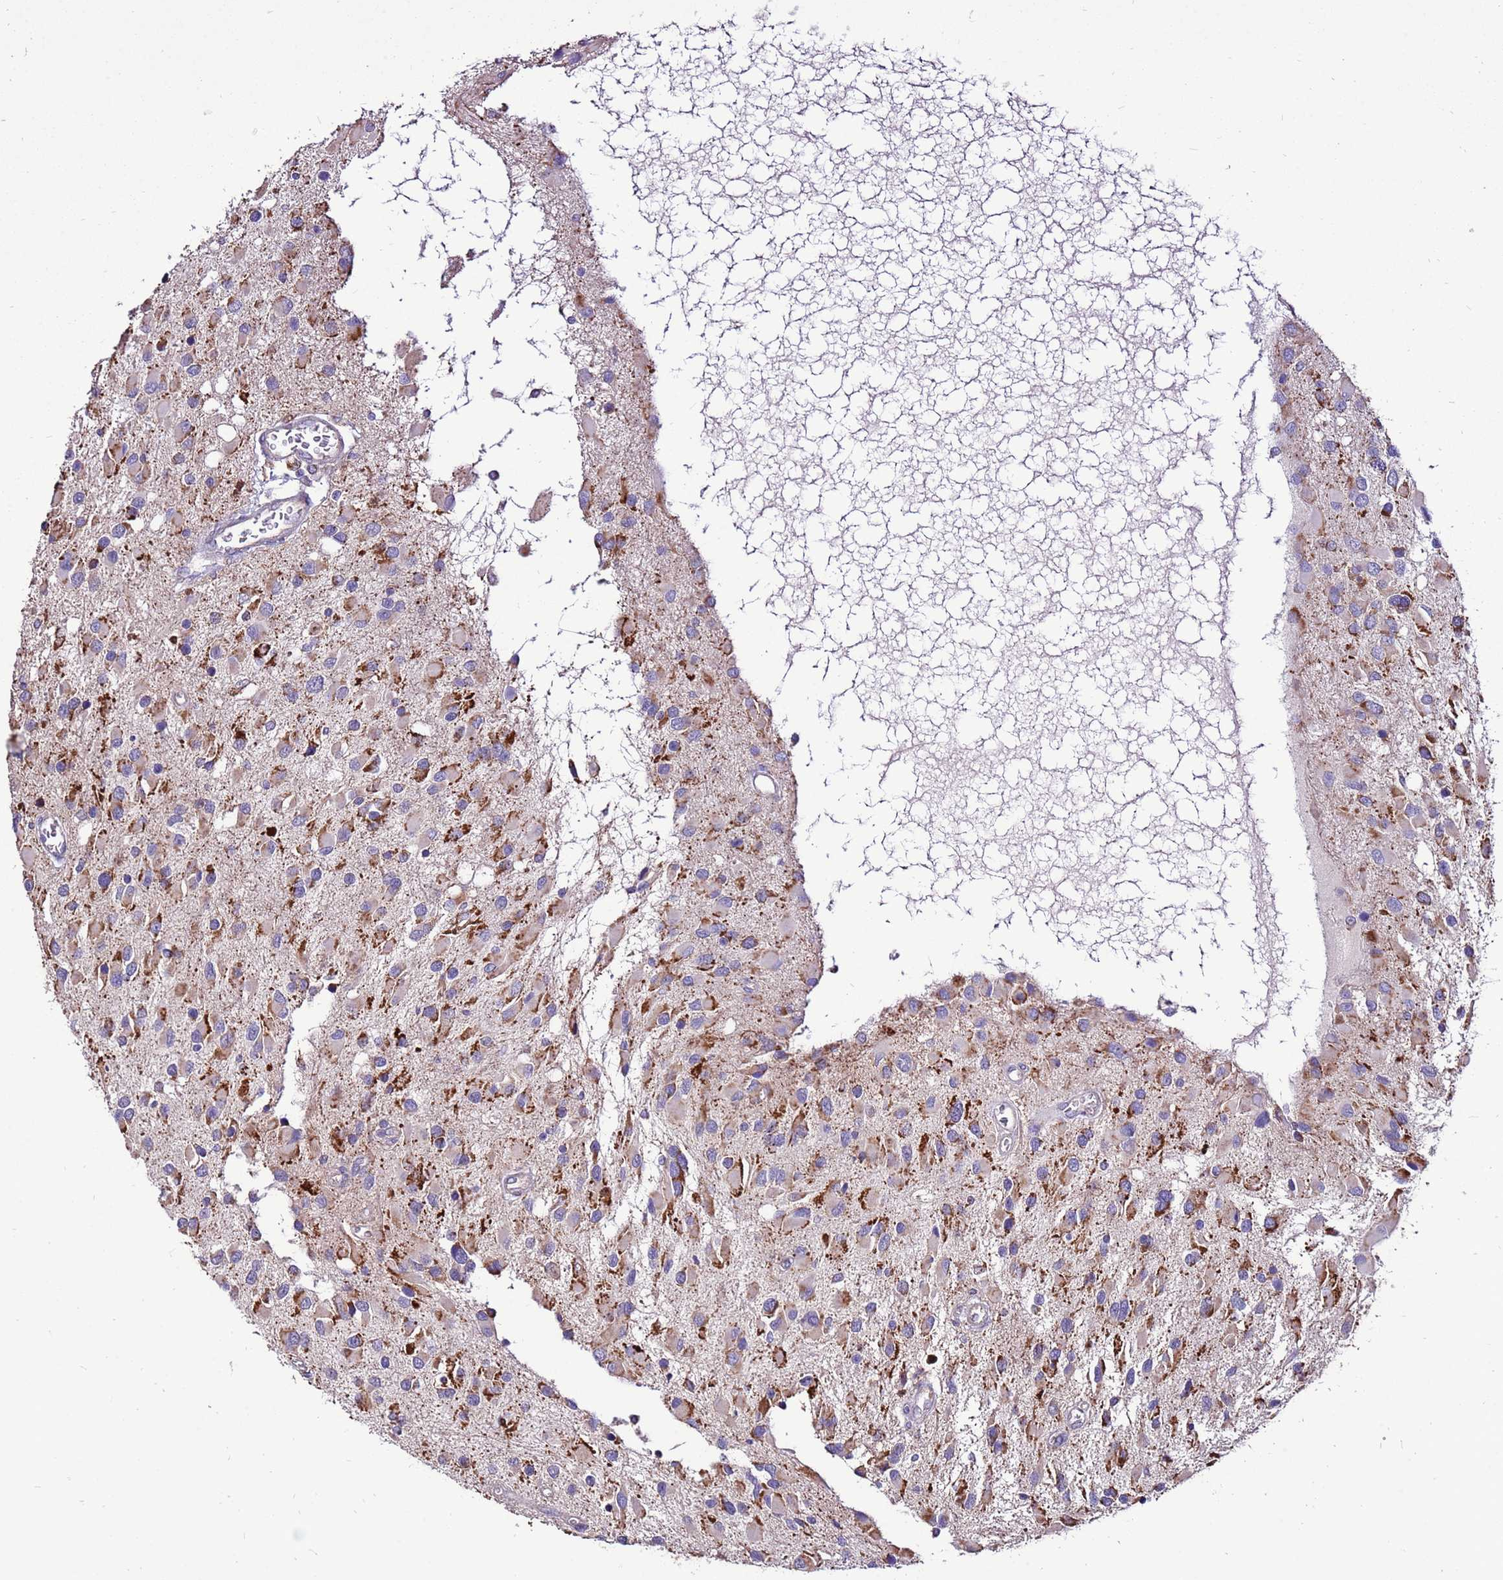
{"staining": {"intensity": "moderate", "quantity": "<25%", "location": "cytoplasmic/membranous"}, "tissue": "glioma", "cell_type": "Tumor cells", "image_type": "cancer", "snomed": [{"axis": "morphology", "description": "Glioma, malignant, High grade"}, {"axis": "topography", "description": "Brain"}], "caption": "The immunohistochemical stain labels moderate cytoplasmic/membranous staining in tumor cells of glioma tissue. (brown staining indicates protein expression, while blue staining denotes nuclei).", "gene": "SPSB3", "patient": {"sex": "male", "age": 53}}